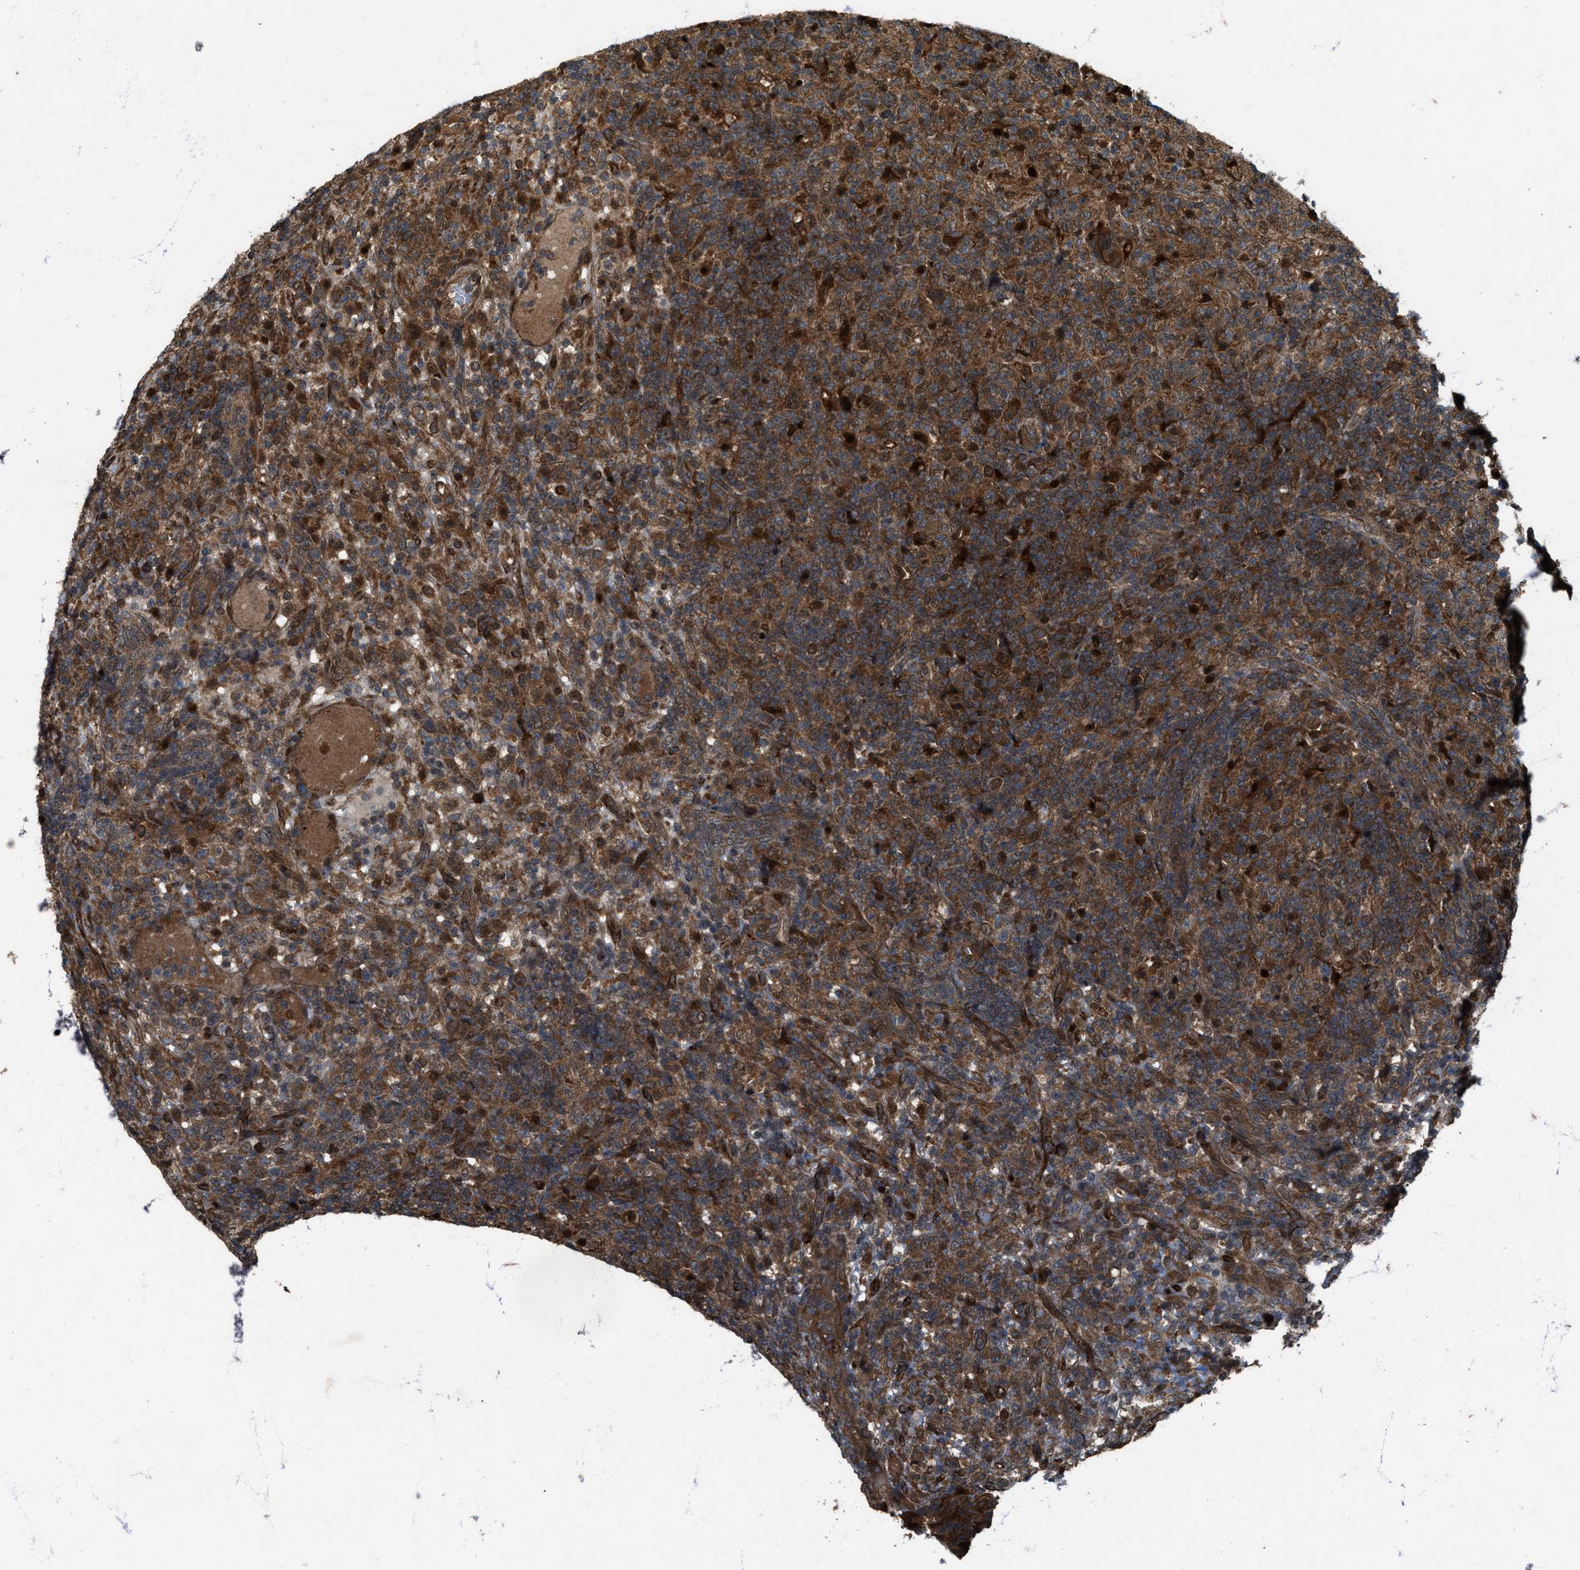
{"staining": {"intensity": "moderate", "quantity": ">75%", "location": "cytoplasmic/membranous"}, "tissue": "lymphoma", "cell_type": "Tumor cells", "image_type": "cancer", "snomed": [{"axis": "morphology", "description": "Hodgkin's disease, NOS"}, {"axis": "topography", "description": "Lymph node"}], "caption": "Hodgkin's disease stained with IHC displays moderate cytoplasmic/membranous staining in approximately >75% of tumor cells. (DAB = brown stain, brightfield microscopy at high magnification).", "gene": "LRRC72", "patient": {"sex": "male", "age": 70}}